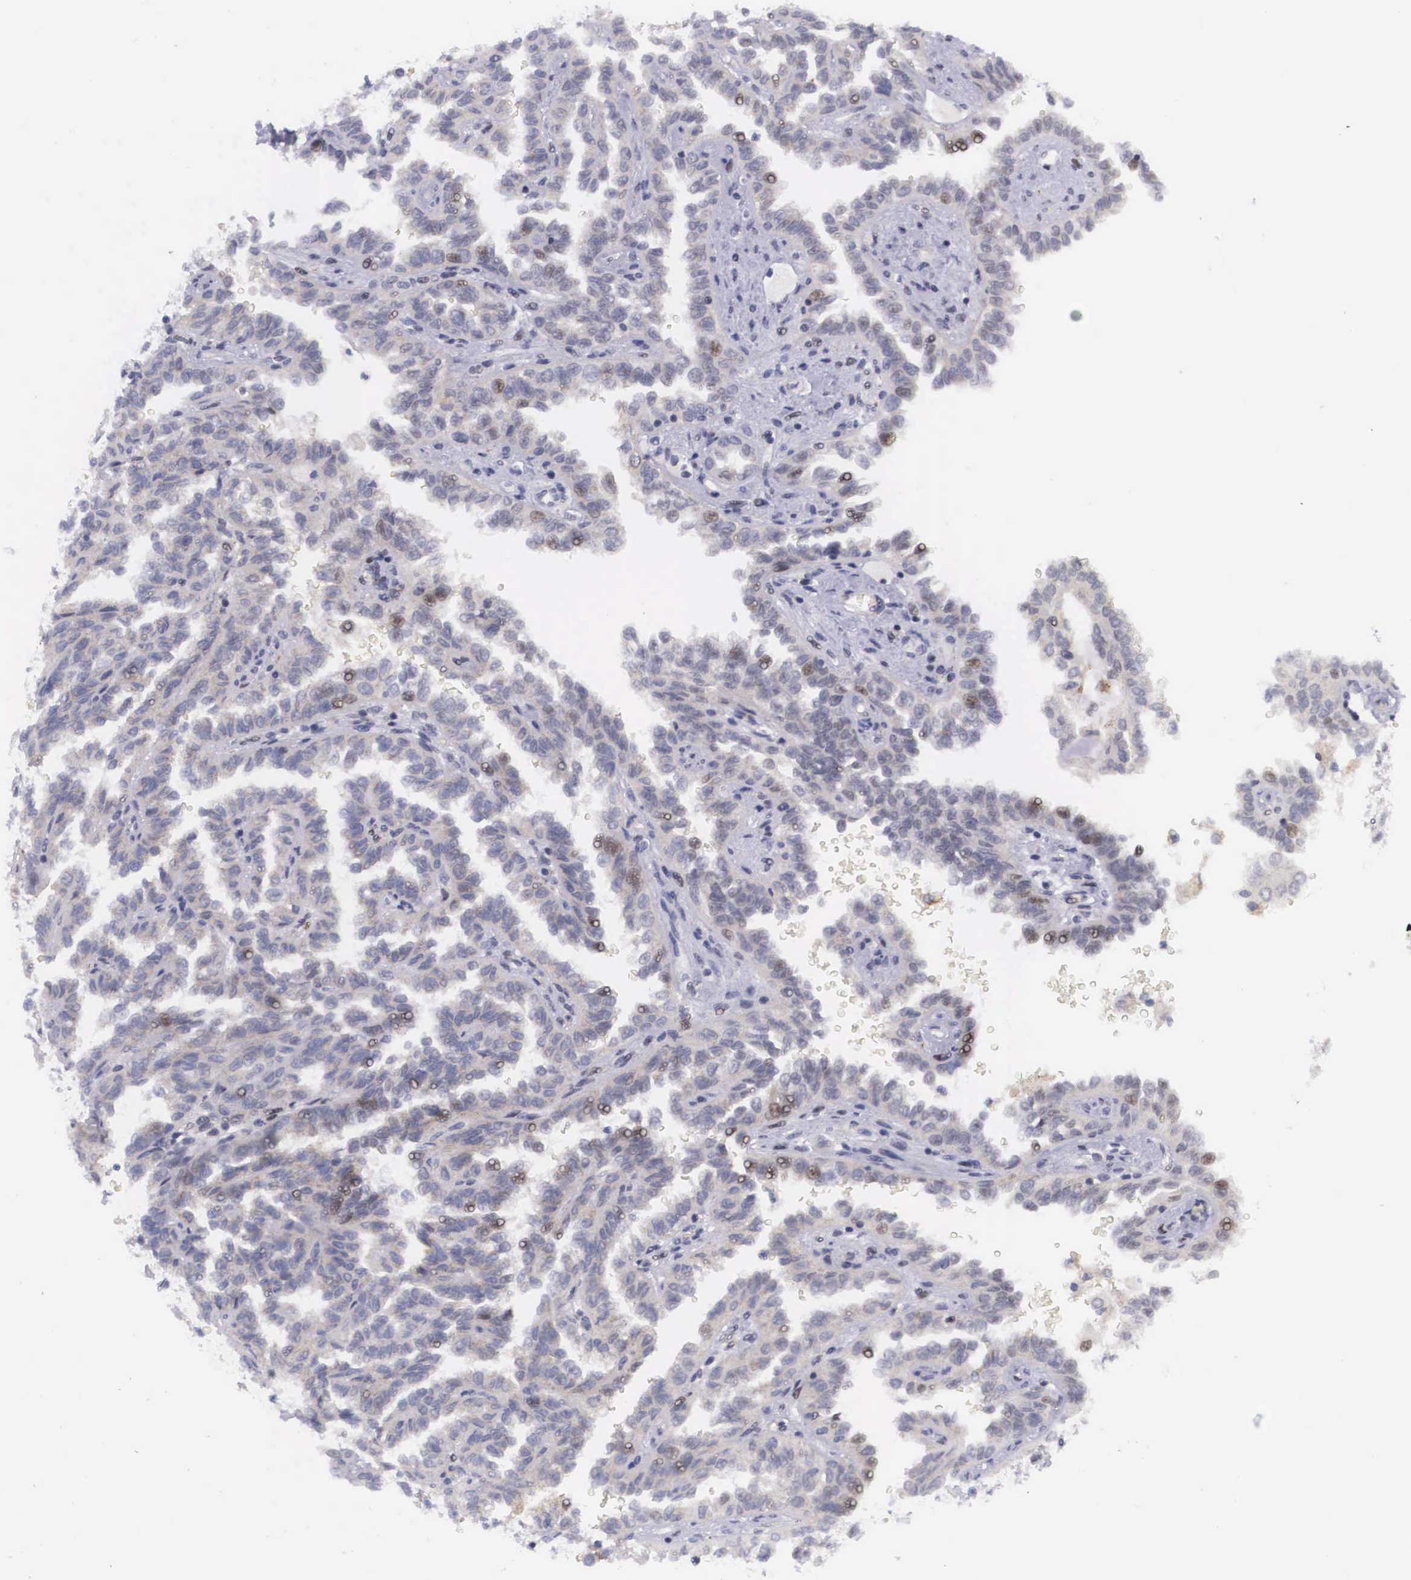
{"staining": {"intensity": "weak", "quantity": "<25%", "location": "nuclear"}, "tissue": "renal cancer", "cell_type": "Tumor cells", "image_type": "cancer", "snomed": [{"axis": "morphology", "description": "Inflammation, NOS"}, {"axis": "morphology", "description": "Adenocarcinoma, NOS"}, {"axis": "topography", "description": "Kidney"}], "caption": "High power microscopy histopathology image of an immunohistochemistry (IHC) micrograph of adenocarcinoma (renal), revealing no significant expression in tumor cells.", "gene": "EMID1", "patient": {"sex": "male", "age": 68}}